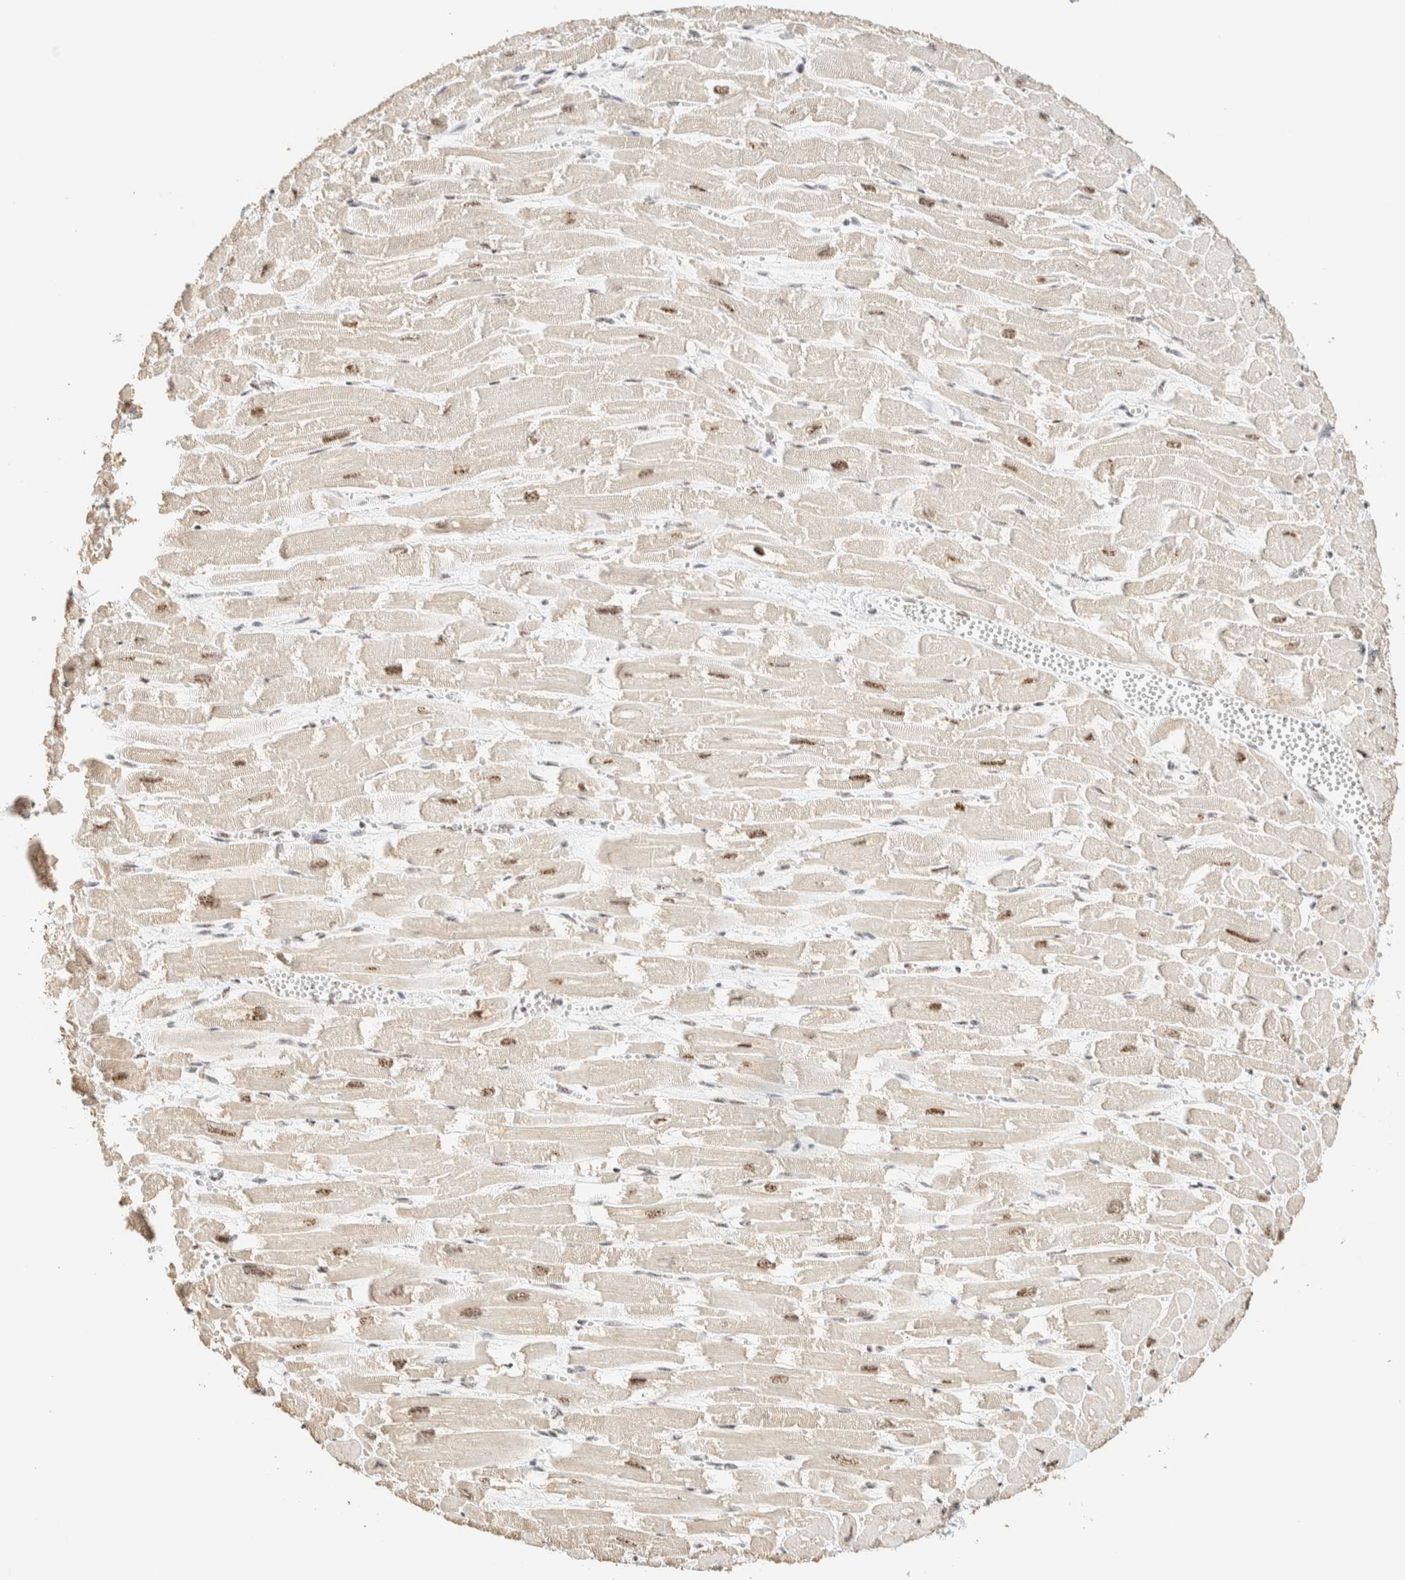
{"staining": {"intensity": "moderate", "quantity": ">75%", "location": "nuclear"}, "tissue": "heart muscle", "cell_type": "Cardiomyocytes", "image_type": "normal", "snomed": [{"axis": "morphology", "description": "Normal tissue, NOS"}, {"axis": "topography", "description": "Heart"}], "caption": "This histopathology image reveals unremarkable heart muscle stained with immunohistochemistry (IHC) to label a protein in brown. The nuclear of cardiomyocytes show moderate positivity for the protein. Nuclei are counter-stained blue.", "gene": "SON", "patient": {"sex": "male", "age": 54}}